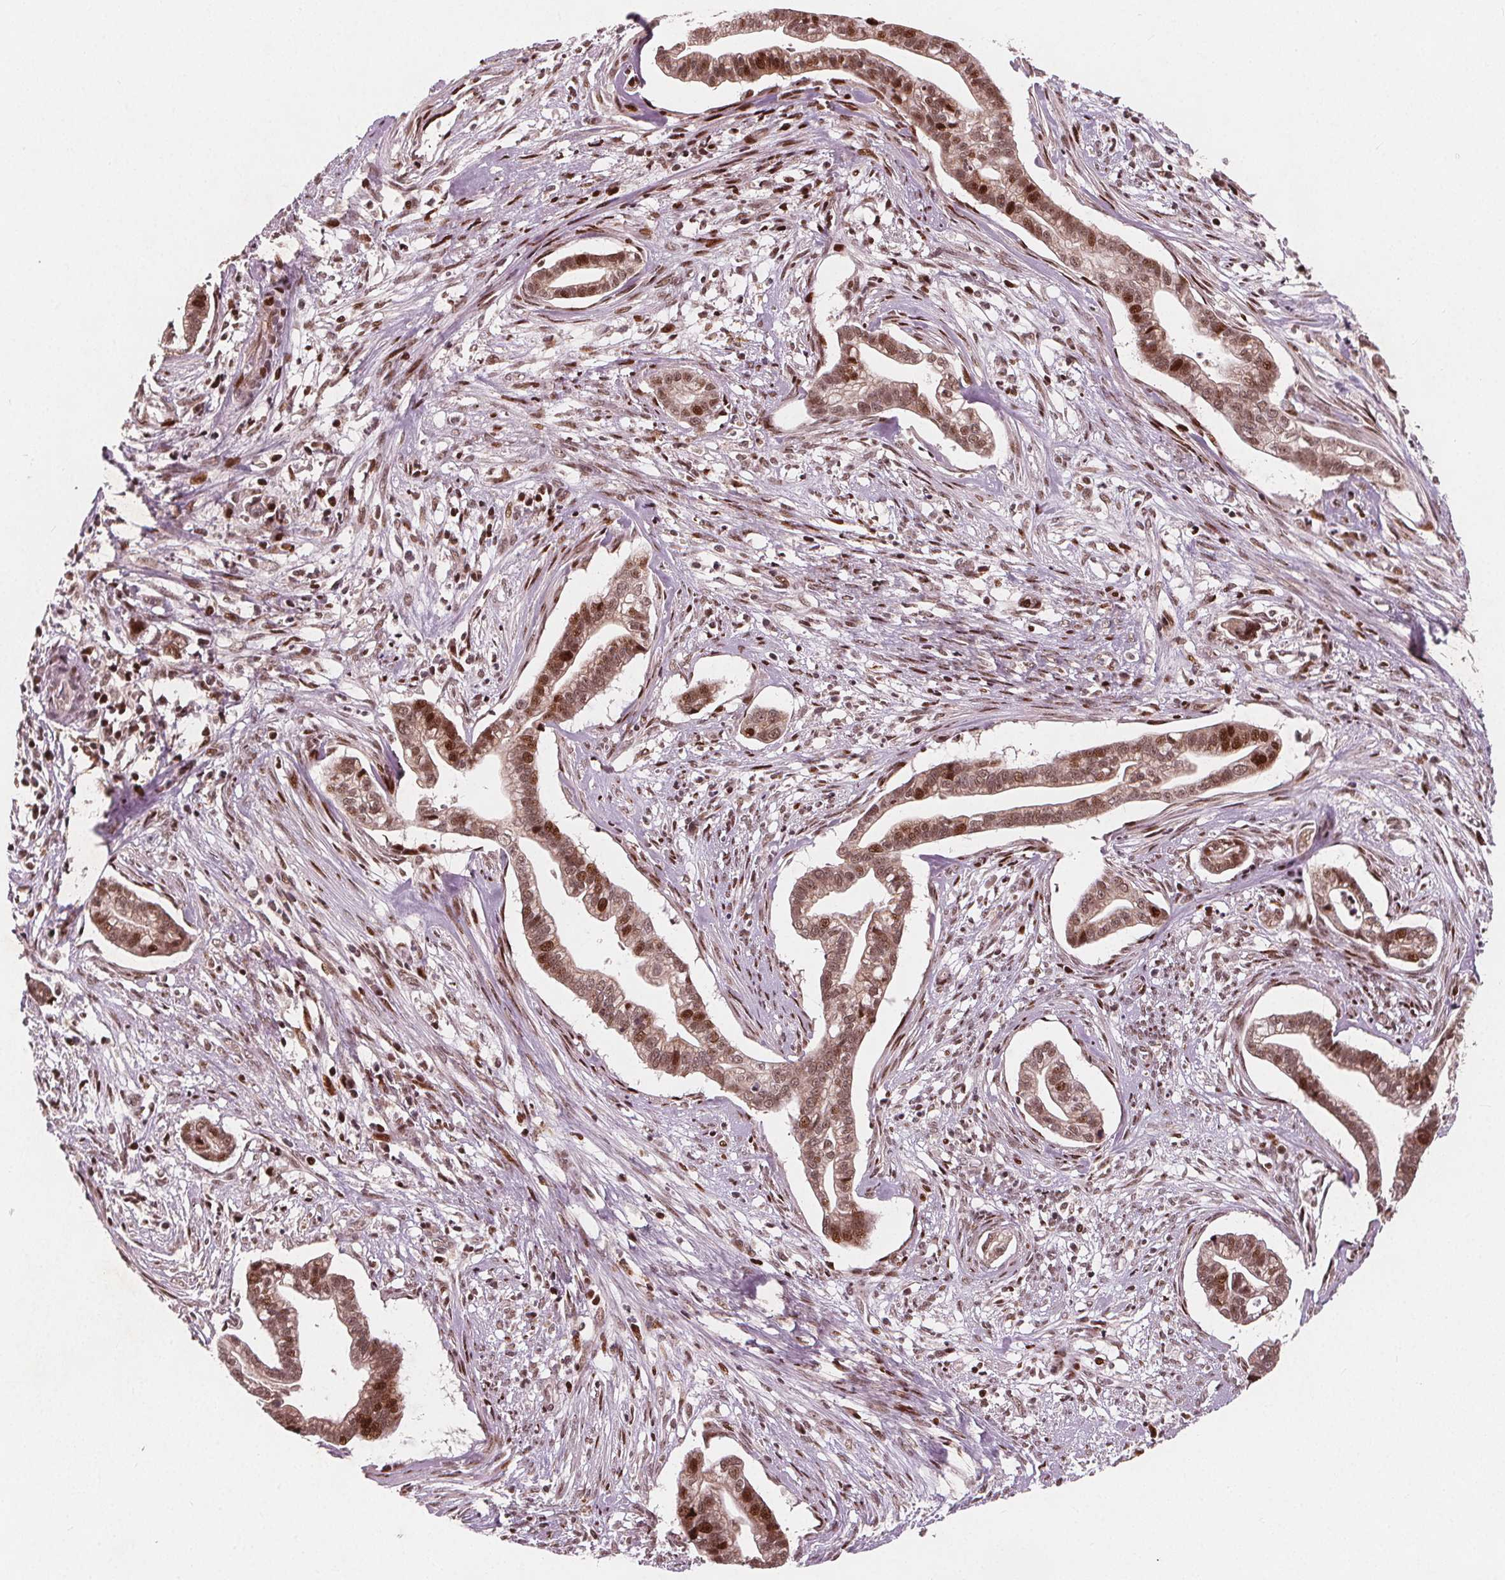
{"staining": {"intensity": "moderate", "quantity": ">75%", "location": "cytoplasmic/membranous,nuclear"}, "tissue": "cervical cancer", "cell_type": "Tumor cells", "image_type": "cancer", "snomed": [{"axis": "morphology", "description": "Adenocarcinoma, NOS"}, {"axis": "topography", "description": "Cervix"}], "caption": "Protein staining demonstrates moderate cytoplasmic/membranous and nuclear staining in approximately >75% of tumor cells in adenocarcinoma (cervical).", "gene": "SNRNP35", "patient": {"sex": "female", "age": 62}}